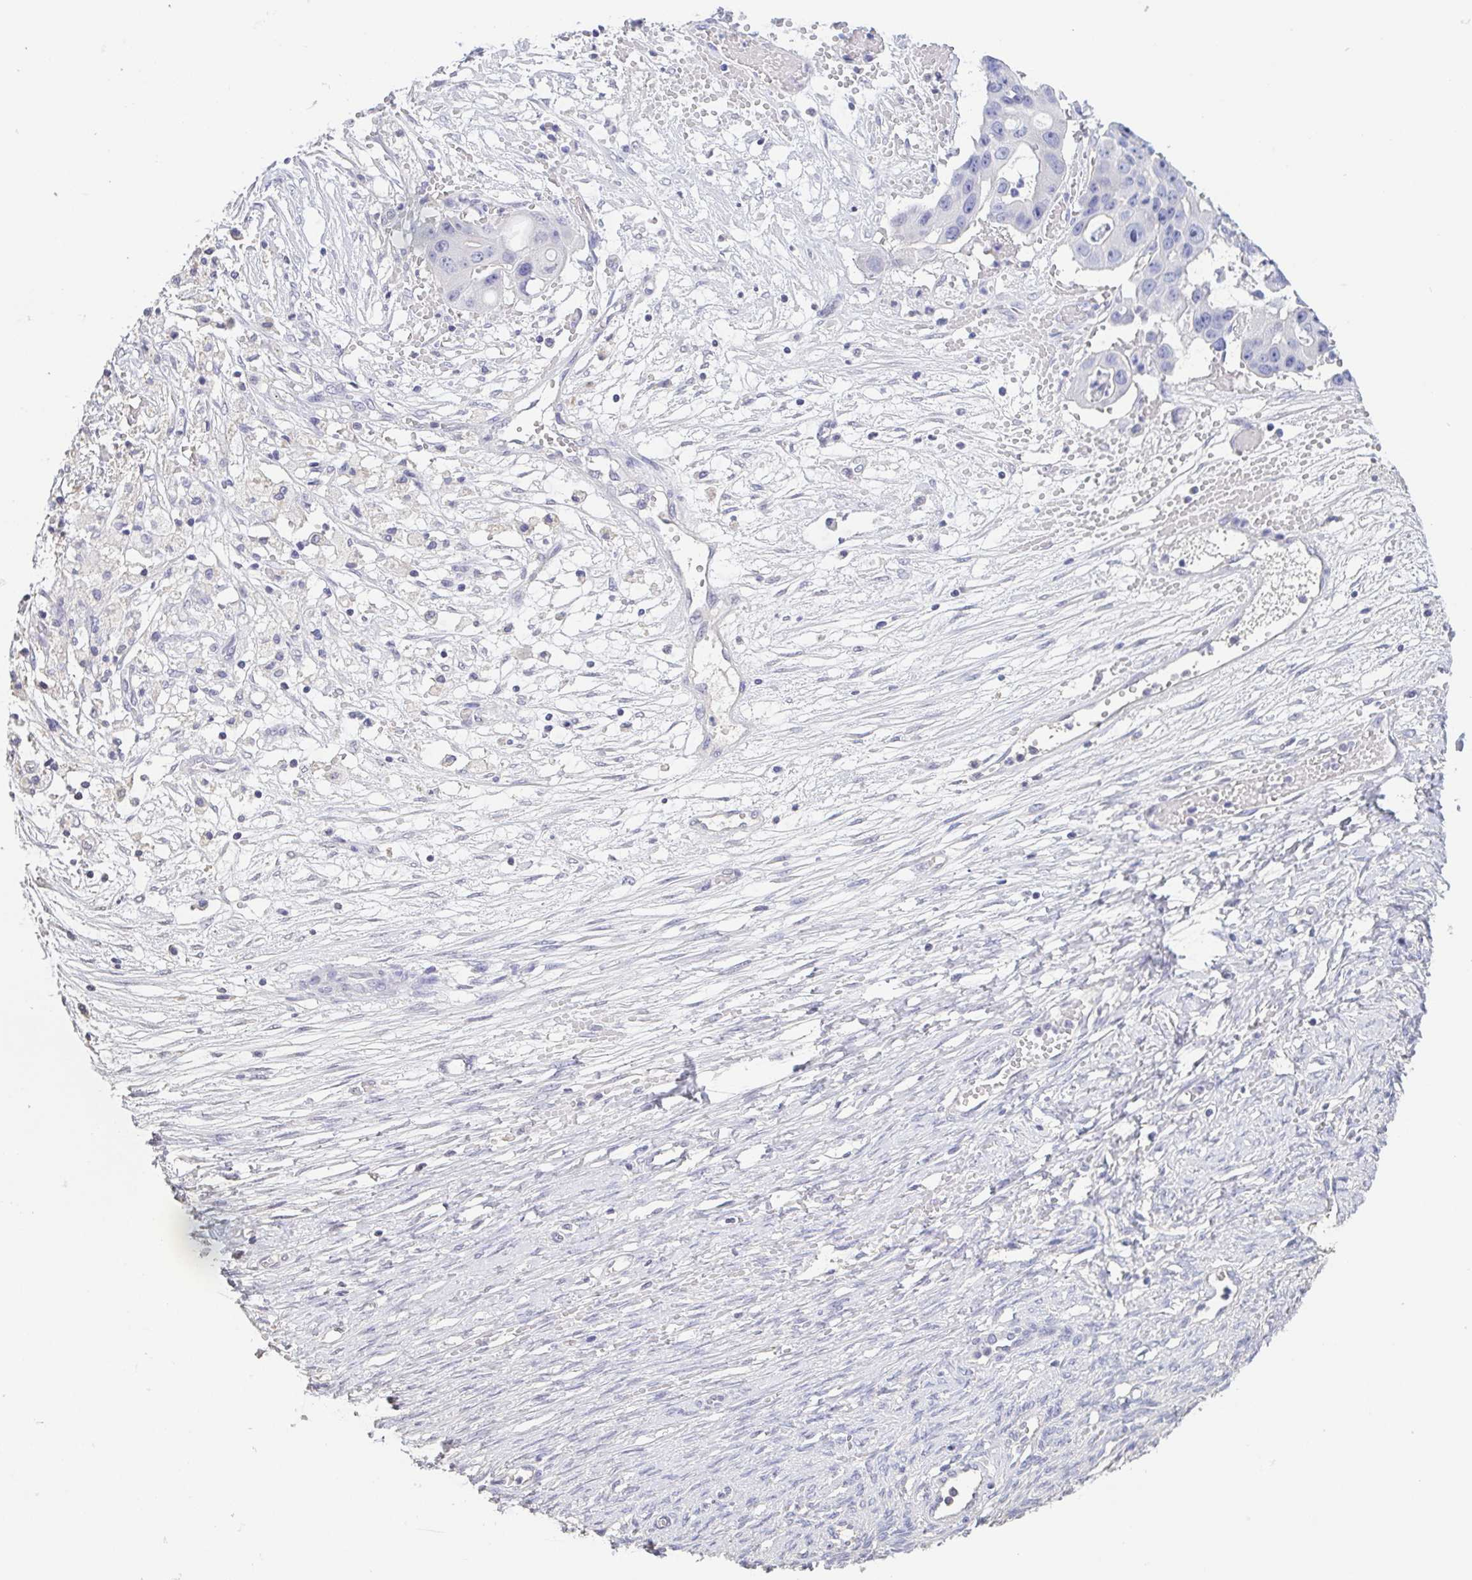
{"staining": {"intensity": "negative", "quantity": "none", "location": "none"}, "tissue": "ovarian cancer", "cell_type": "Tumor cells", "image_type": "cancer", "snomed": [{"axis": "morphology", "description": "Cystadenocarcinoma, serous, NOS"}, {"axis": "topography", "description": "Ovary"}], "caption": "This micrograph is of serous cystadenocarcinoma (ovarian) stained with immunohistochemistry (IHC) to label a protein in brown with the nuclei are counter-stained blue. There is no positivity in tumor cells. (DAB (3,3'-diaminobenzidine) immunohistochemistry visualized using brightfield microscopy, high magnification).", "gene": "TREH", "patient": {"sex": "female", "age": 56}}